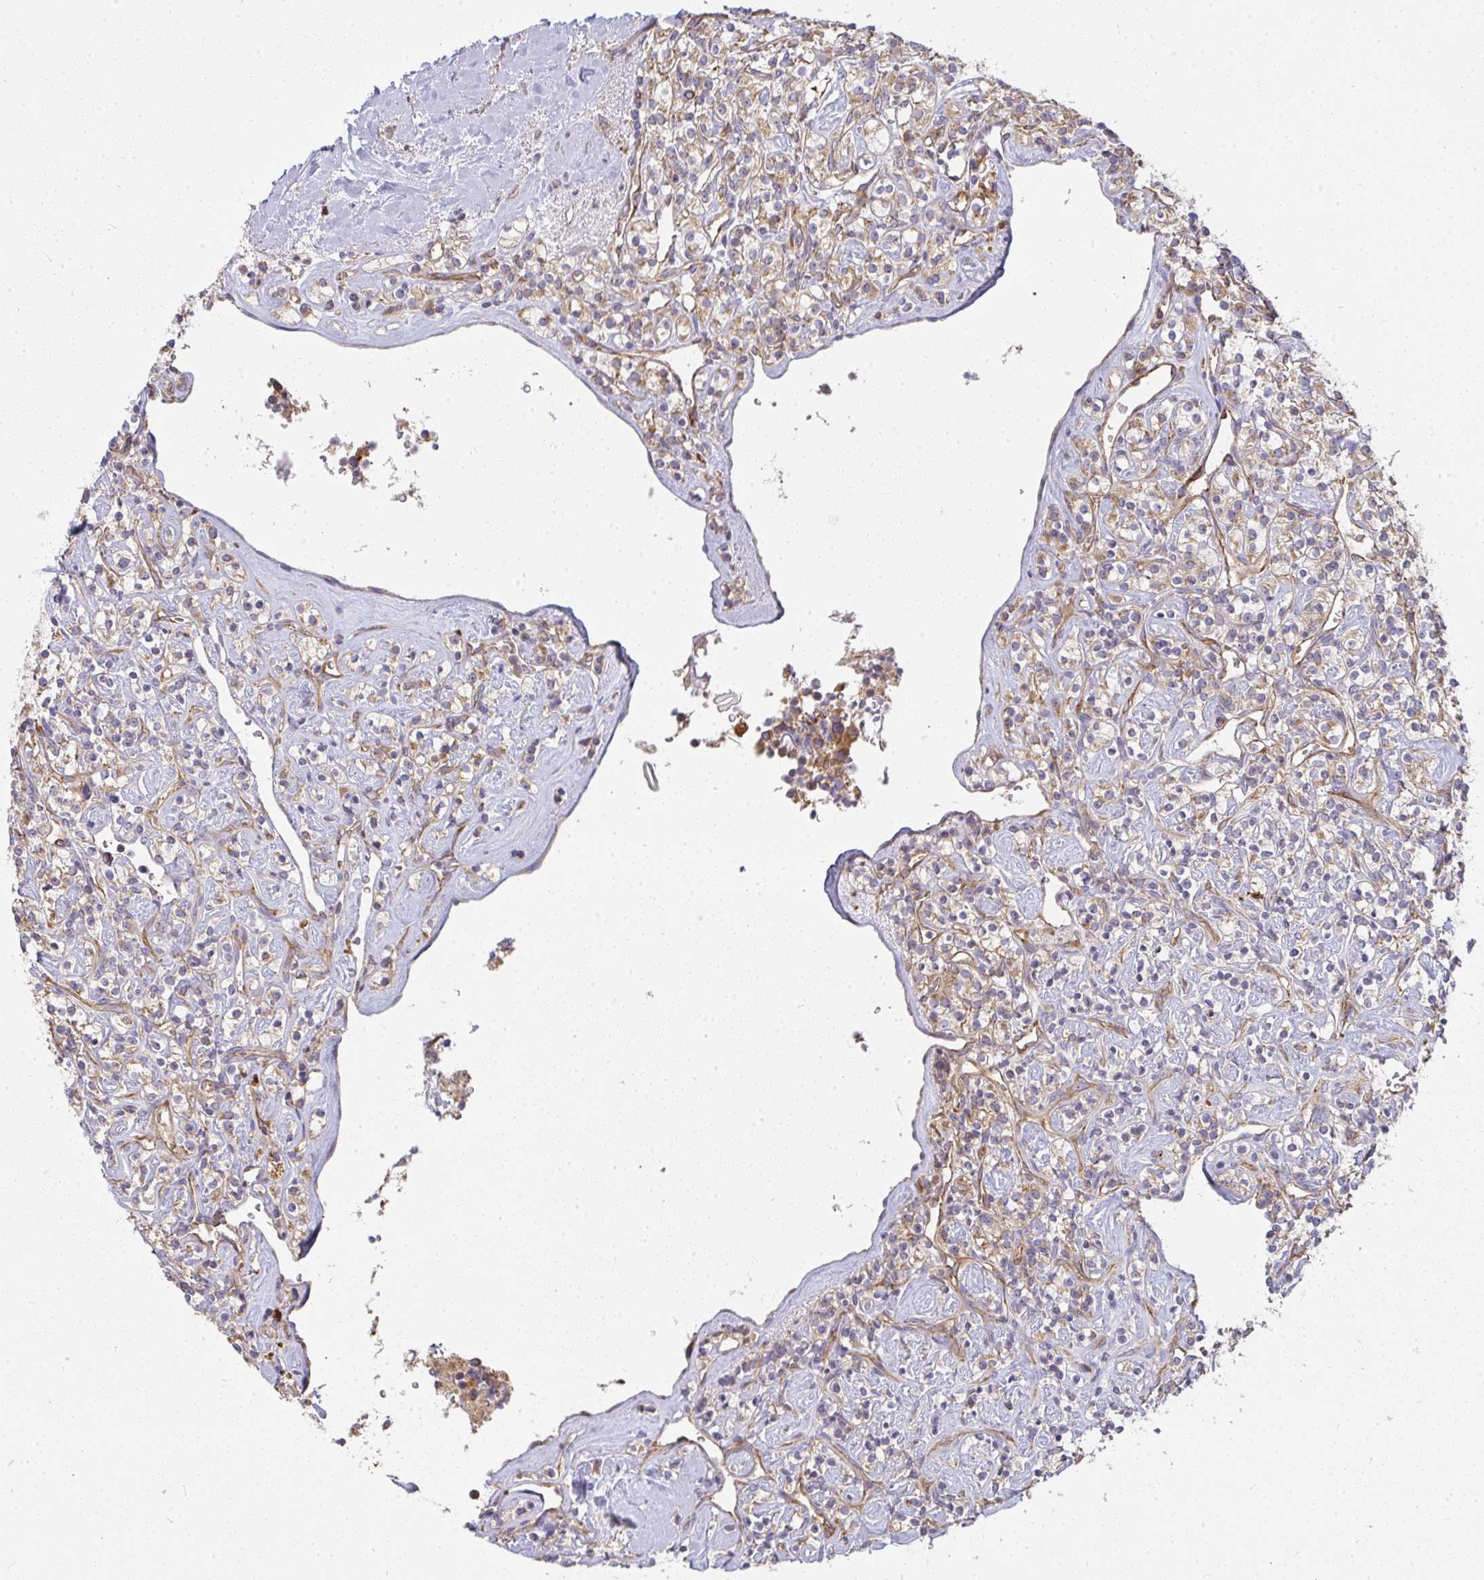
{"staining": {"intensity": "weak", "quantity": ">75%", "location": "cytoplasmic/membranous"}, "tissue": "renal cancer", "cell_type": "Tumor cells", "image_type": "cancer", "snomed": [{"axis": "morphology", "description": "Adenocarcinoma, NOS"}, {"axis": "topography", "description": "Kidney"}], "caption": "Adenocarcinoma (renal) tissue displays weak cytoplasmic/membranous expression in approximately >75% of tumor cells, visualized by immunohistochemistry. The protein is shown in brown color, while the nuclei are stained blue.", "gene": "B4GALT6", "patient": {"sex": "male", "age": 77}}